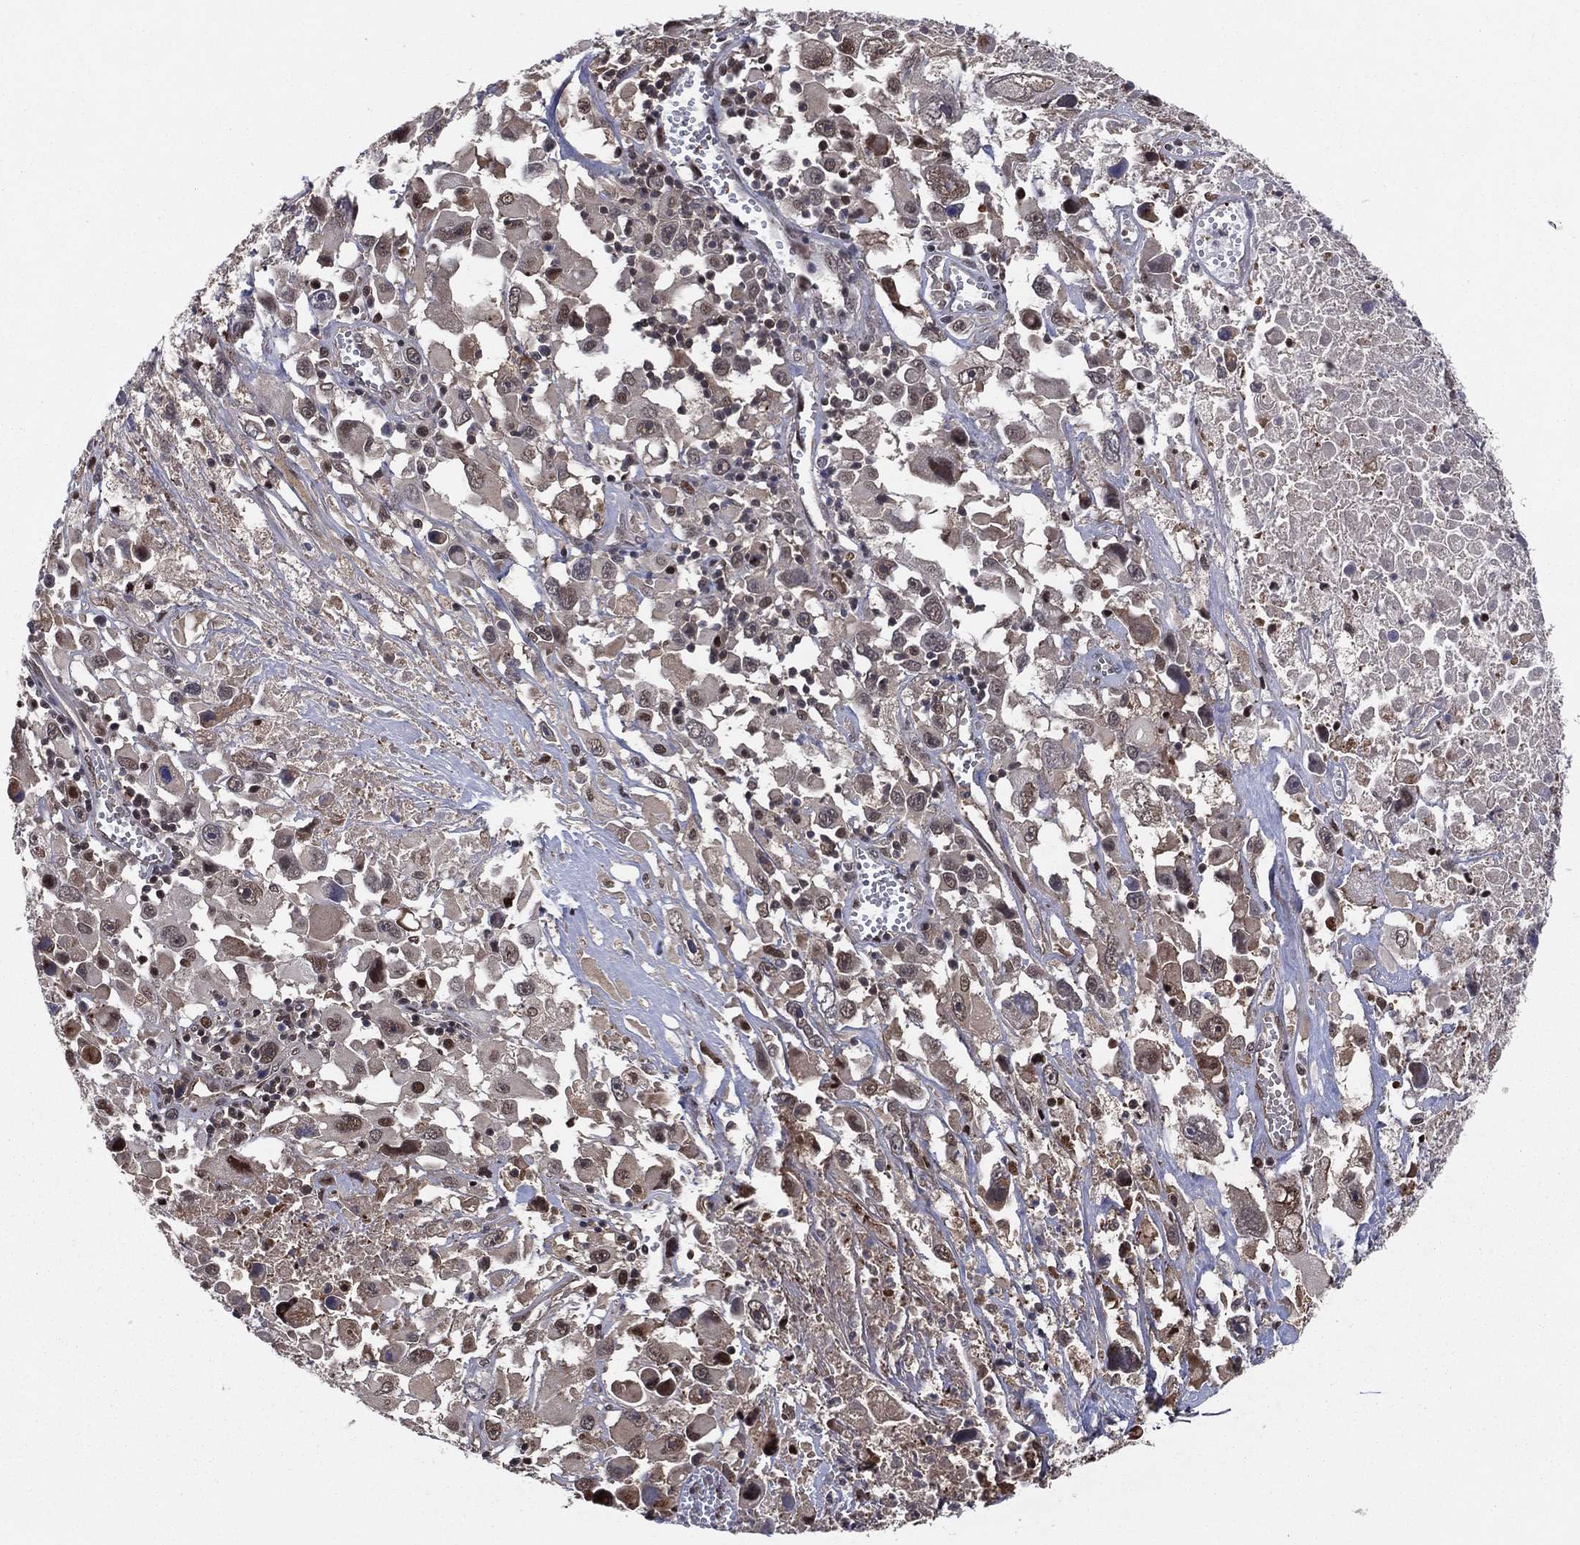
{"staining": {"intensity": "moderate", "quantity": "25%-75%", "location": "nuclear"}, "tissue": "melanoma", "cell_type": "Tumor cells", "image_type": "cancer", "snomed": [{"axis": "morphology", "description": "Malignant melanoma, Metastatic site"}, {"axis": "topography", "description": "Soft tissue"}], "caption": "Immunohistochemical staining of melanoma exhibits medium levels of moderate nuclear protein staining in about 25%-75% of tumor cells.", "gene": "ICOSLG", "patient": {"sex": "male", "age": 50}}